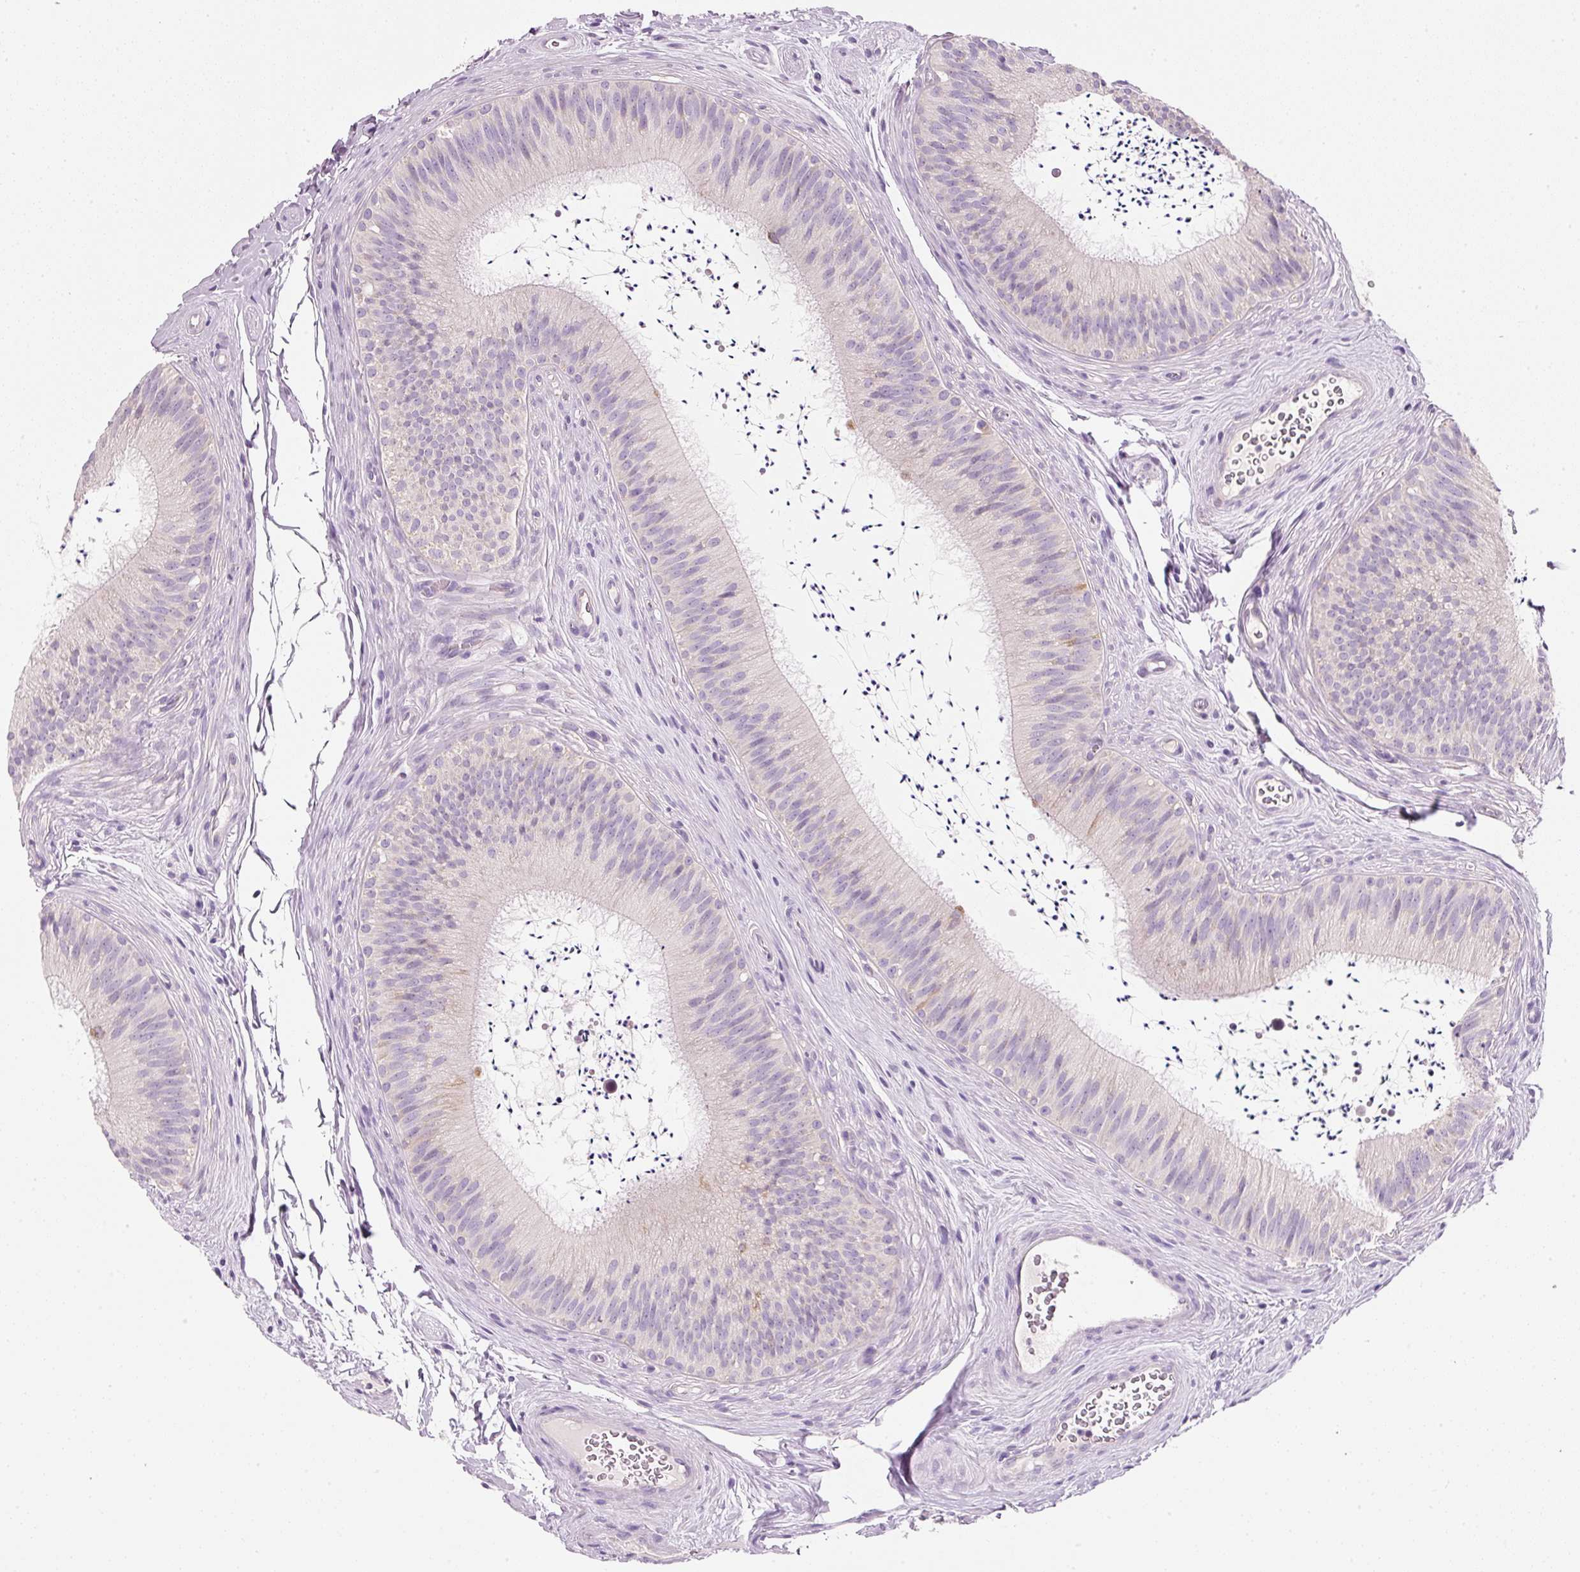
{"staining": {"intensity": "moderate", "quantity": "<25%", "location": "cytoplasmic/membranous"}, "tissue": "epididymis", "cell_type": "Glandular cells", "image_type": "normal", "snomed": [{"axis": "morphology", "description": "Normal tissue, NOS"}, {"axis": "topography", "description": "Epididymis"}], "caption": "Human epididymis stained for a protein (brown) reveals moderate cytoplasmic/membranous positive positivity in about <25% of glandular cells.", "gene": "NDUFA1", "patient": {"sex": "male", "age": 24}}